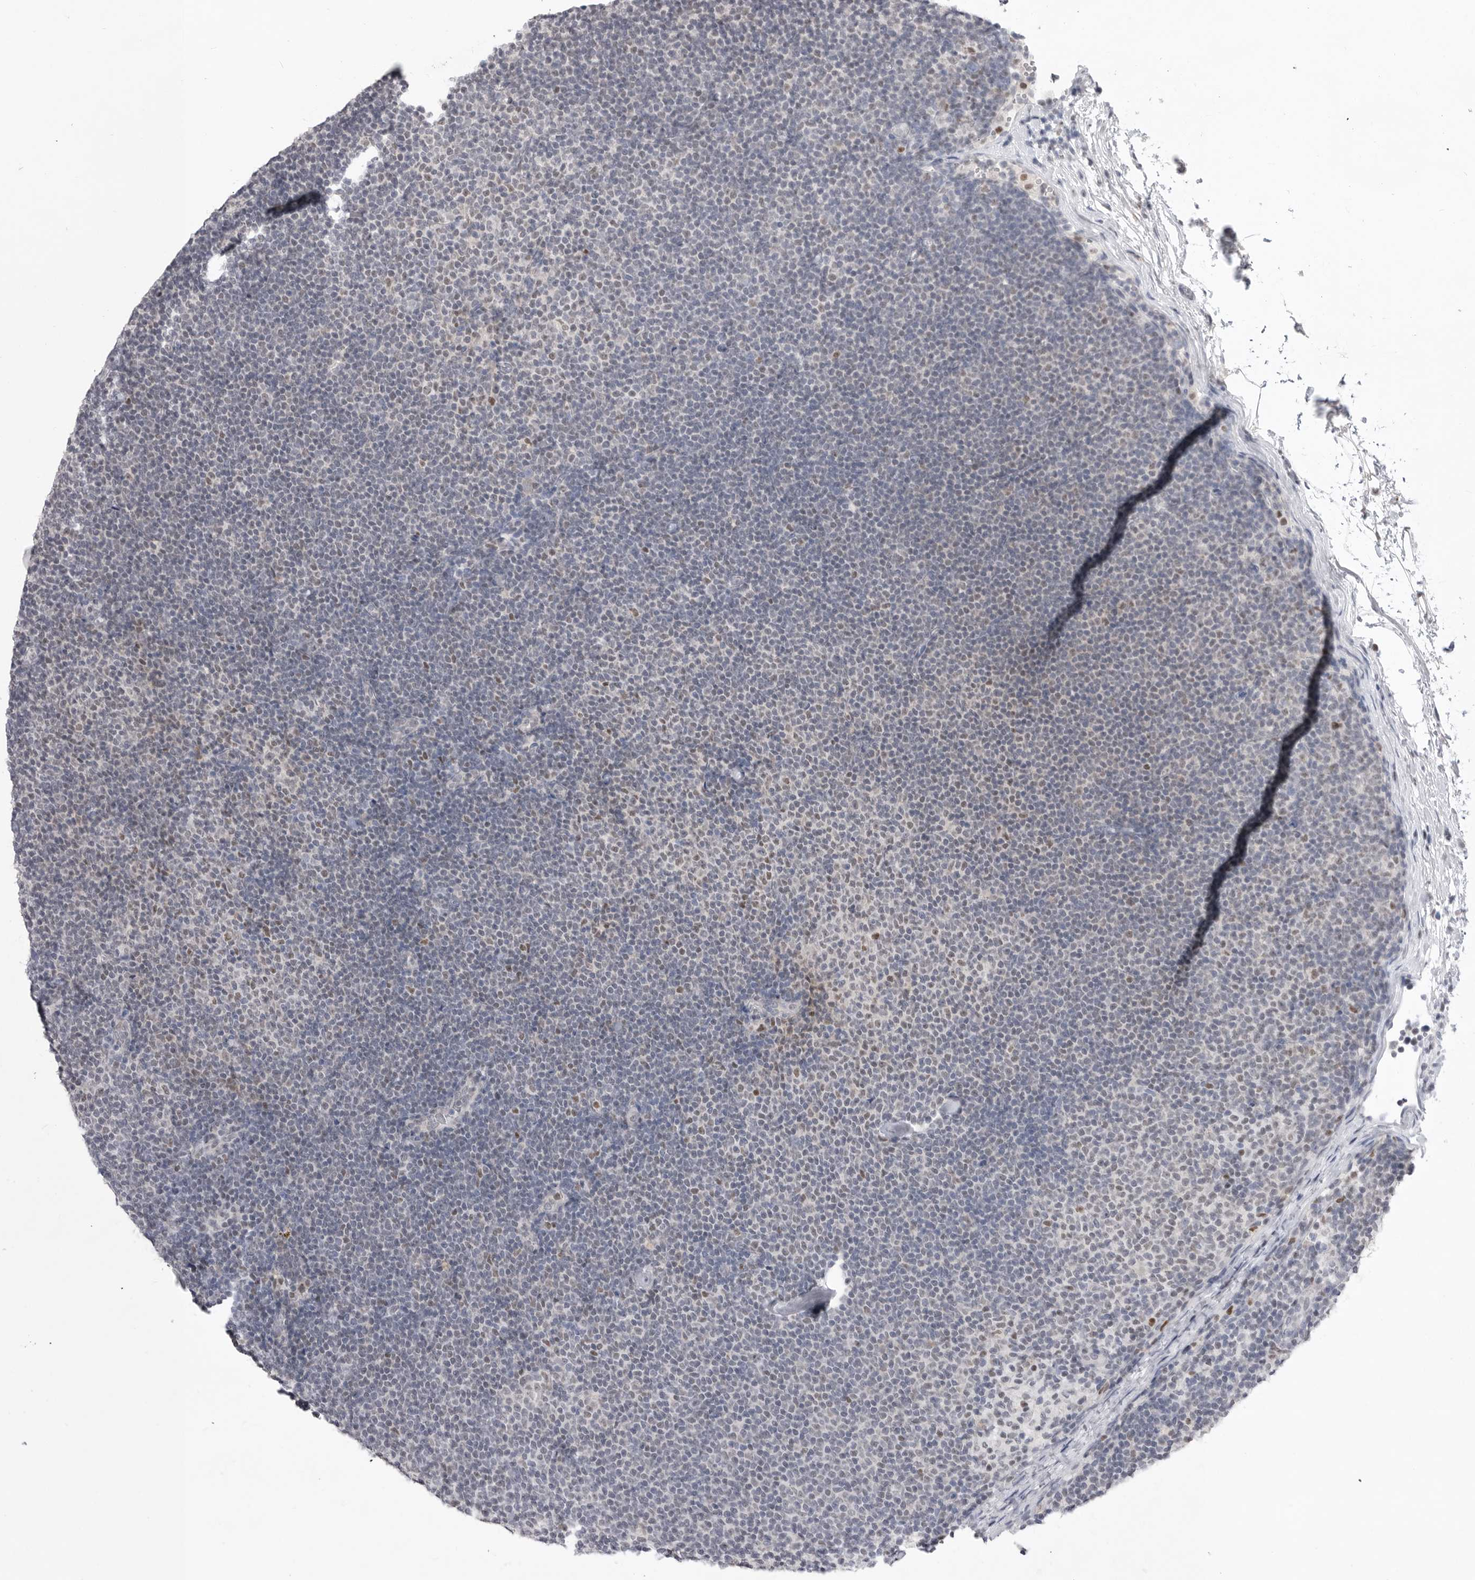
{"staining": {"intensity": "weak", "quantity": "<25%", "location": "nuclear"}, "tissue": "lymphoma", "cell_type": "Tumor cells", "image_type": "cancer", "snomed": [{"axis": "morphology", "description": "Malignant lymphoma, non-Hodgkin's type, Low grade"}, {"axis": "topography", "description": "Lymph node"}], "caption": "The micrograph displays no staining of tumor cells in lymphoma.", "gene": "ZBTB7B", "patient": {"sex": "female", "age": 53}}